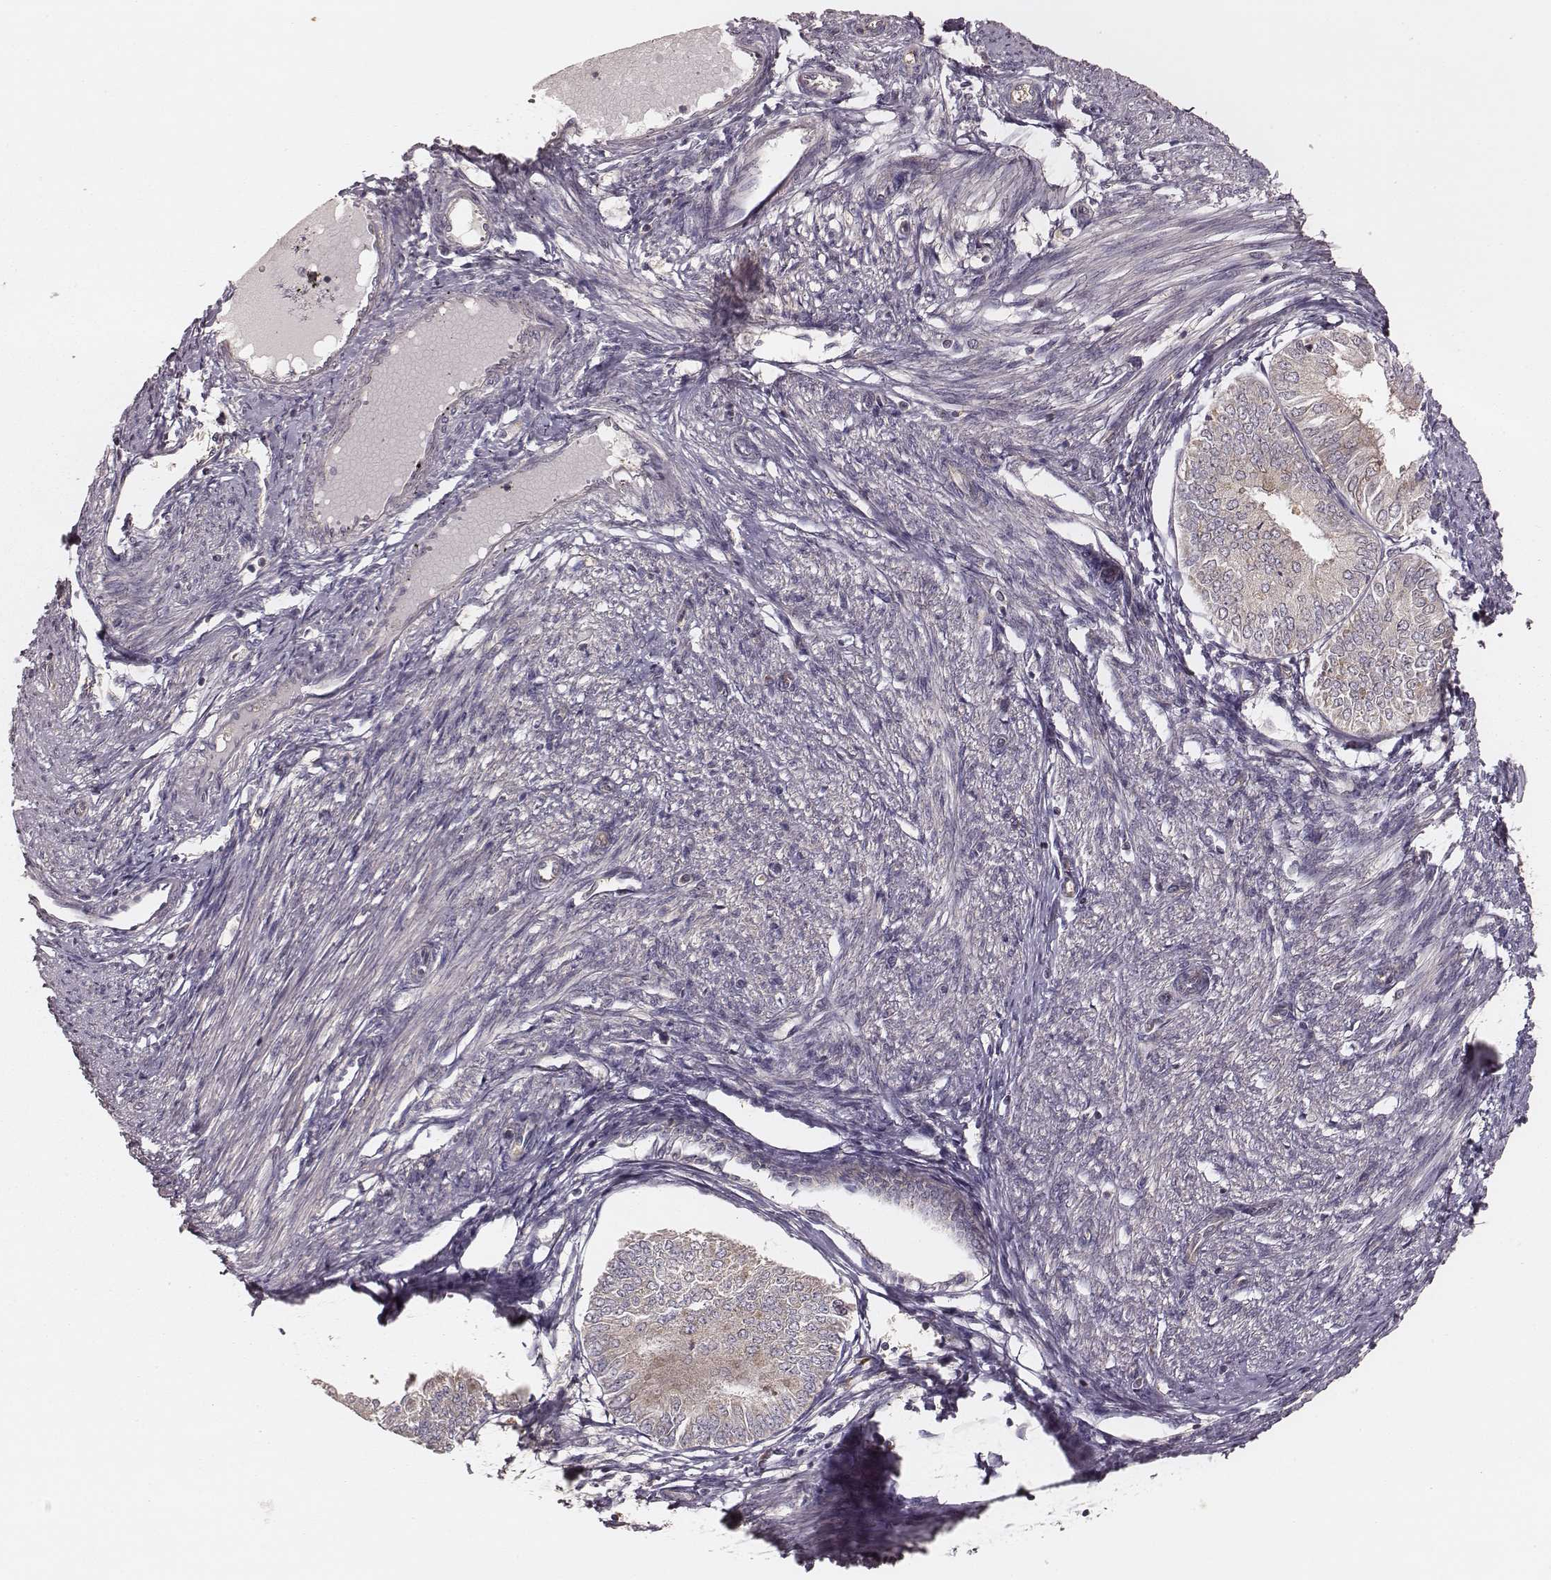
{"staining": {"intensity": "negative", "quantity": "none", "location": "none"}, "tissue": "endometrial cancer", "cell_type": "Tumor cells", "image_type": "cancer", "snomed": [{"axis": "morphology", "description": "Adenocarcinoma, NOS"}, {"axis": "topography", "description": "Endometrium"}], "caption": "Immunohistochemical staining of human endometrial cancer shows no significant staining in tumor cells. (DAB (3,3'-diaminobenzidine) immunohistochemistry visualized using brightfield microscopy, high magnification).", "gene": "CARS1", "patient": {"sex": "female", "age": 58}}